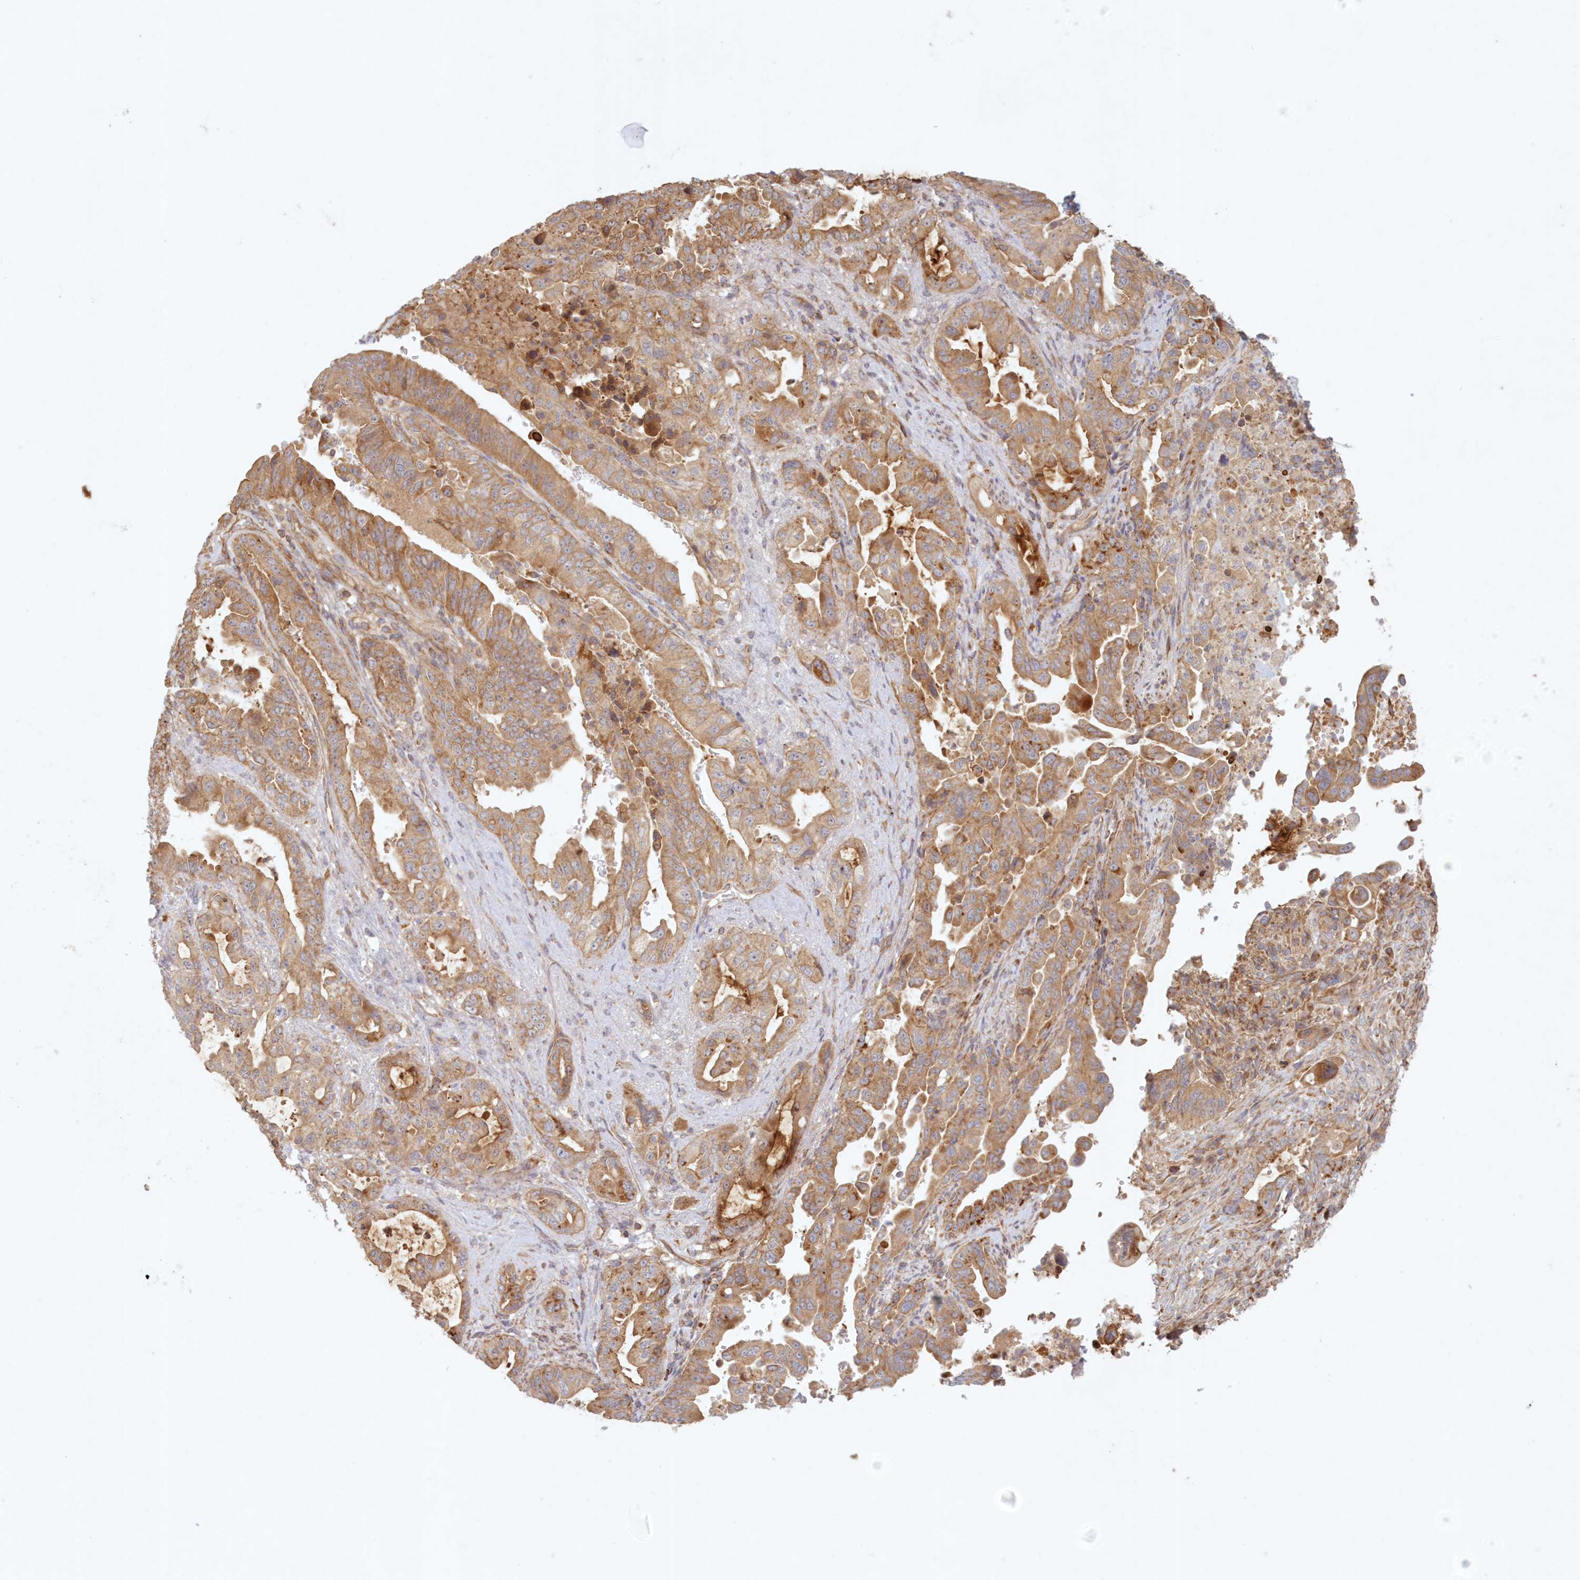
{"staining": {"intensity": "moderate", "quantity": ">75%", "location": "cytoplasmic/membranous"}, "tissue": "pancreatic cancer", "cell_type": "Tumor cells", "image_type": "cancer", "snomed": [{"axis": "morphology", "description": "Adenocarcinoma, NOS"}, {"axis": "topography", "description": "Pancreas"}], "caption": "Pancreatic cancer tissue demonstrates moderate cytoplasmic/membranous positivity in about >75% of tumor cells, visualized by immunohistochemistry.", "gene": "KIAA0232", "patient": {"sex": "male", "age": 70}}